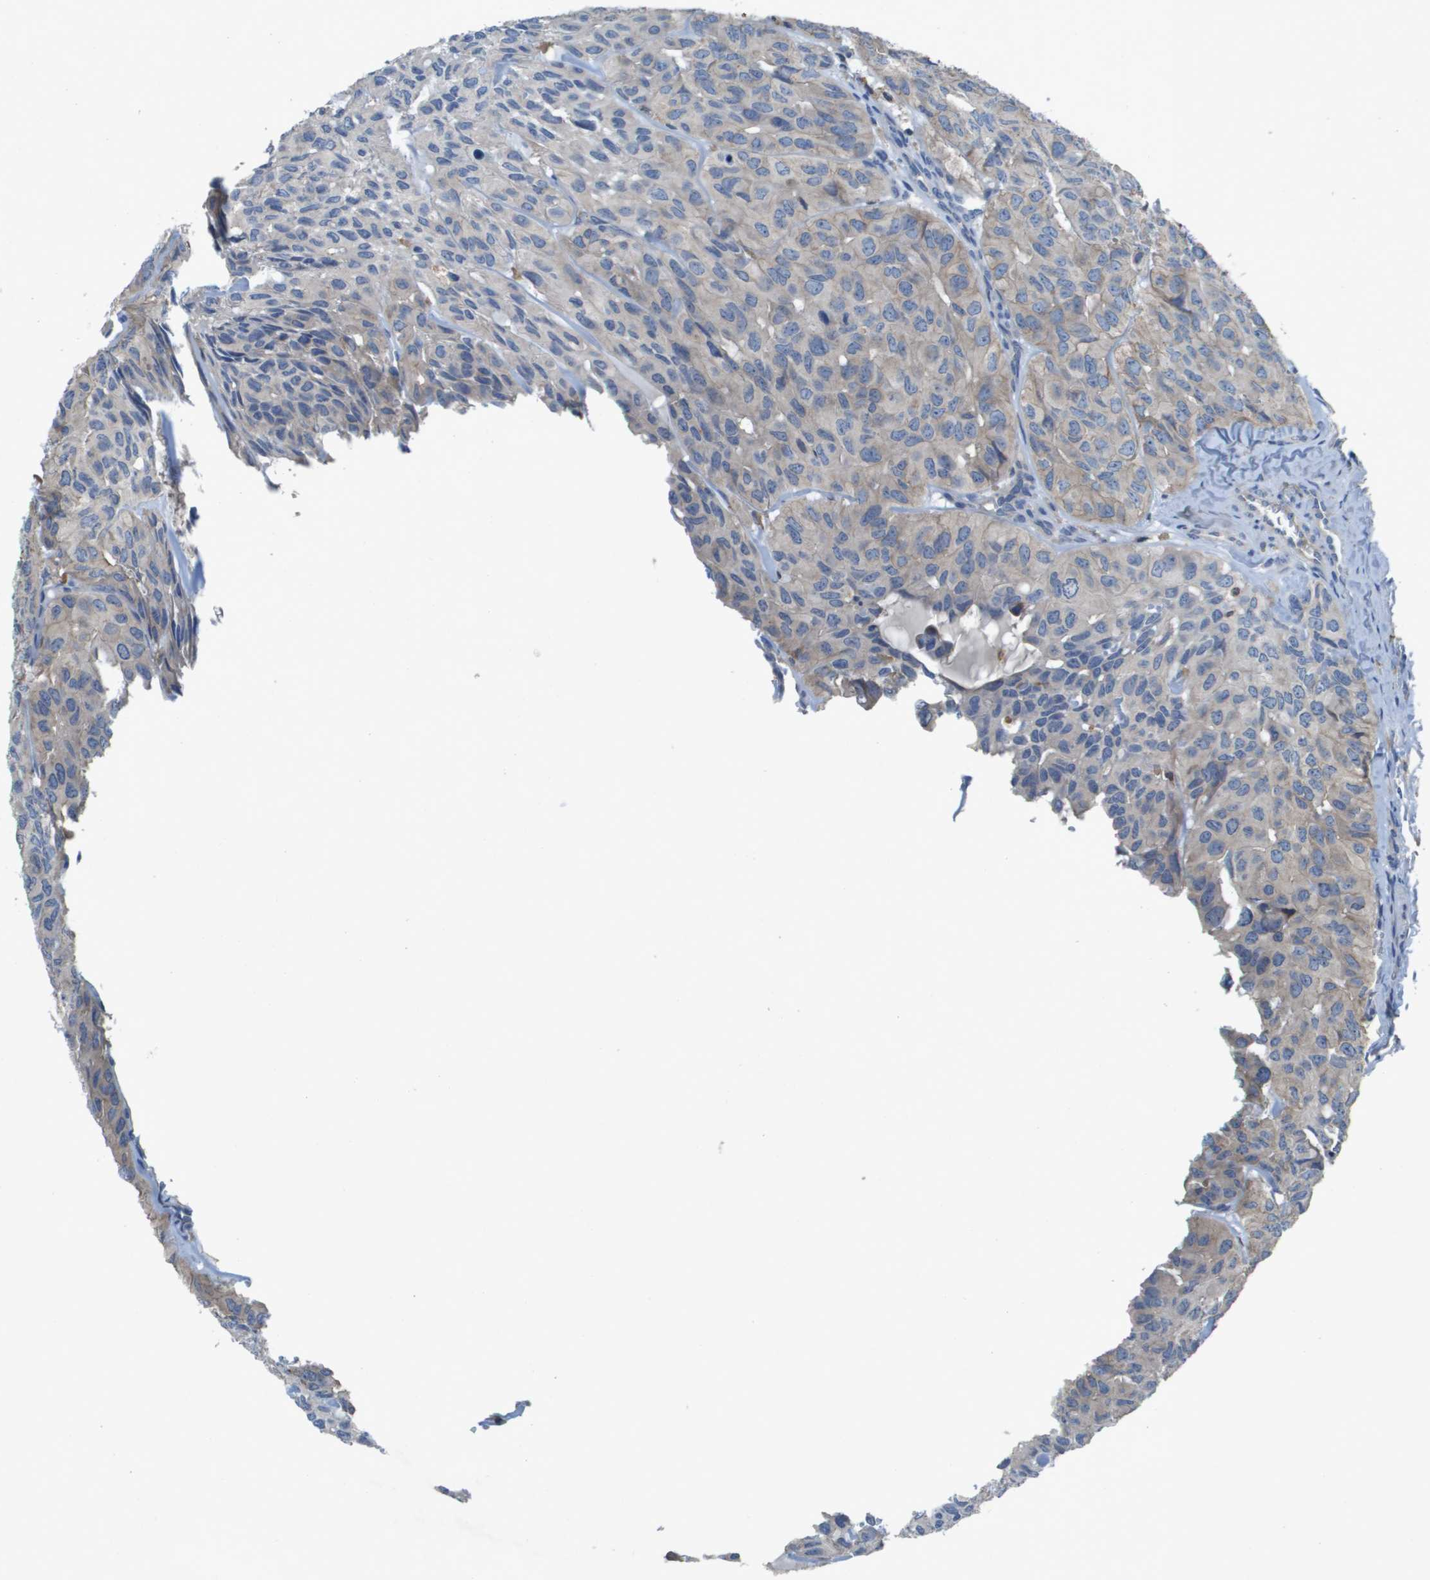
{"staining": {"intensity": "negative", "quantity": "none", "location": "none"}, "tissue": "head and neck cancer", "cell_type": "Tumor cells", "image_type": "cancer", "snomed": [{"axis": "morphology", "description": "Adenocarcinoma, NOS"}, {"axis": "topography", "description": "Salivary gland, NOS"}, {"axis": "topography", "description": "Head-Neck"}], "caption": "This micrograph is of head and neck adenocarcinoma stained with immunohistochemistry (IHC) to label a protein in brown with the nuclei are counter-stained blue. There is no staining in tumor cells. (Immunohistochemistry (ihc), brightfield microscopy, high magnification).", "gene": "CLCA4", "patient": {"sex": "female", "age": 76}}